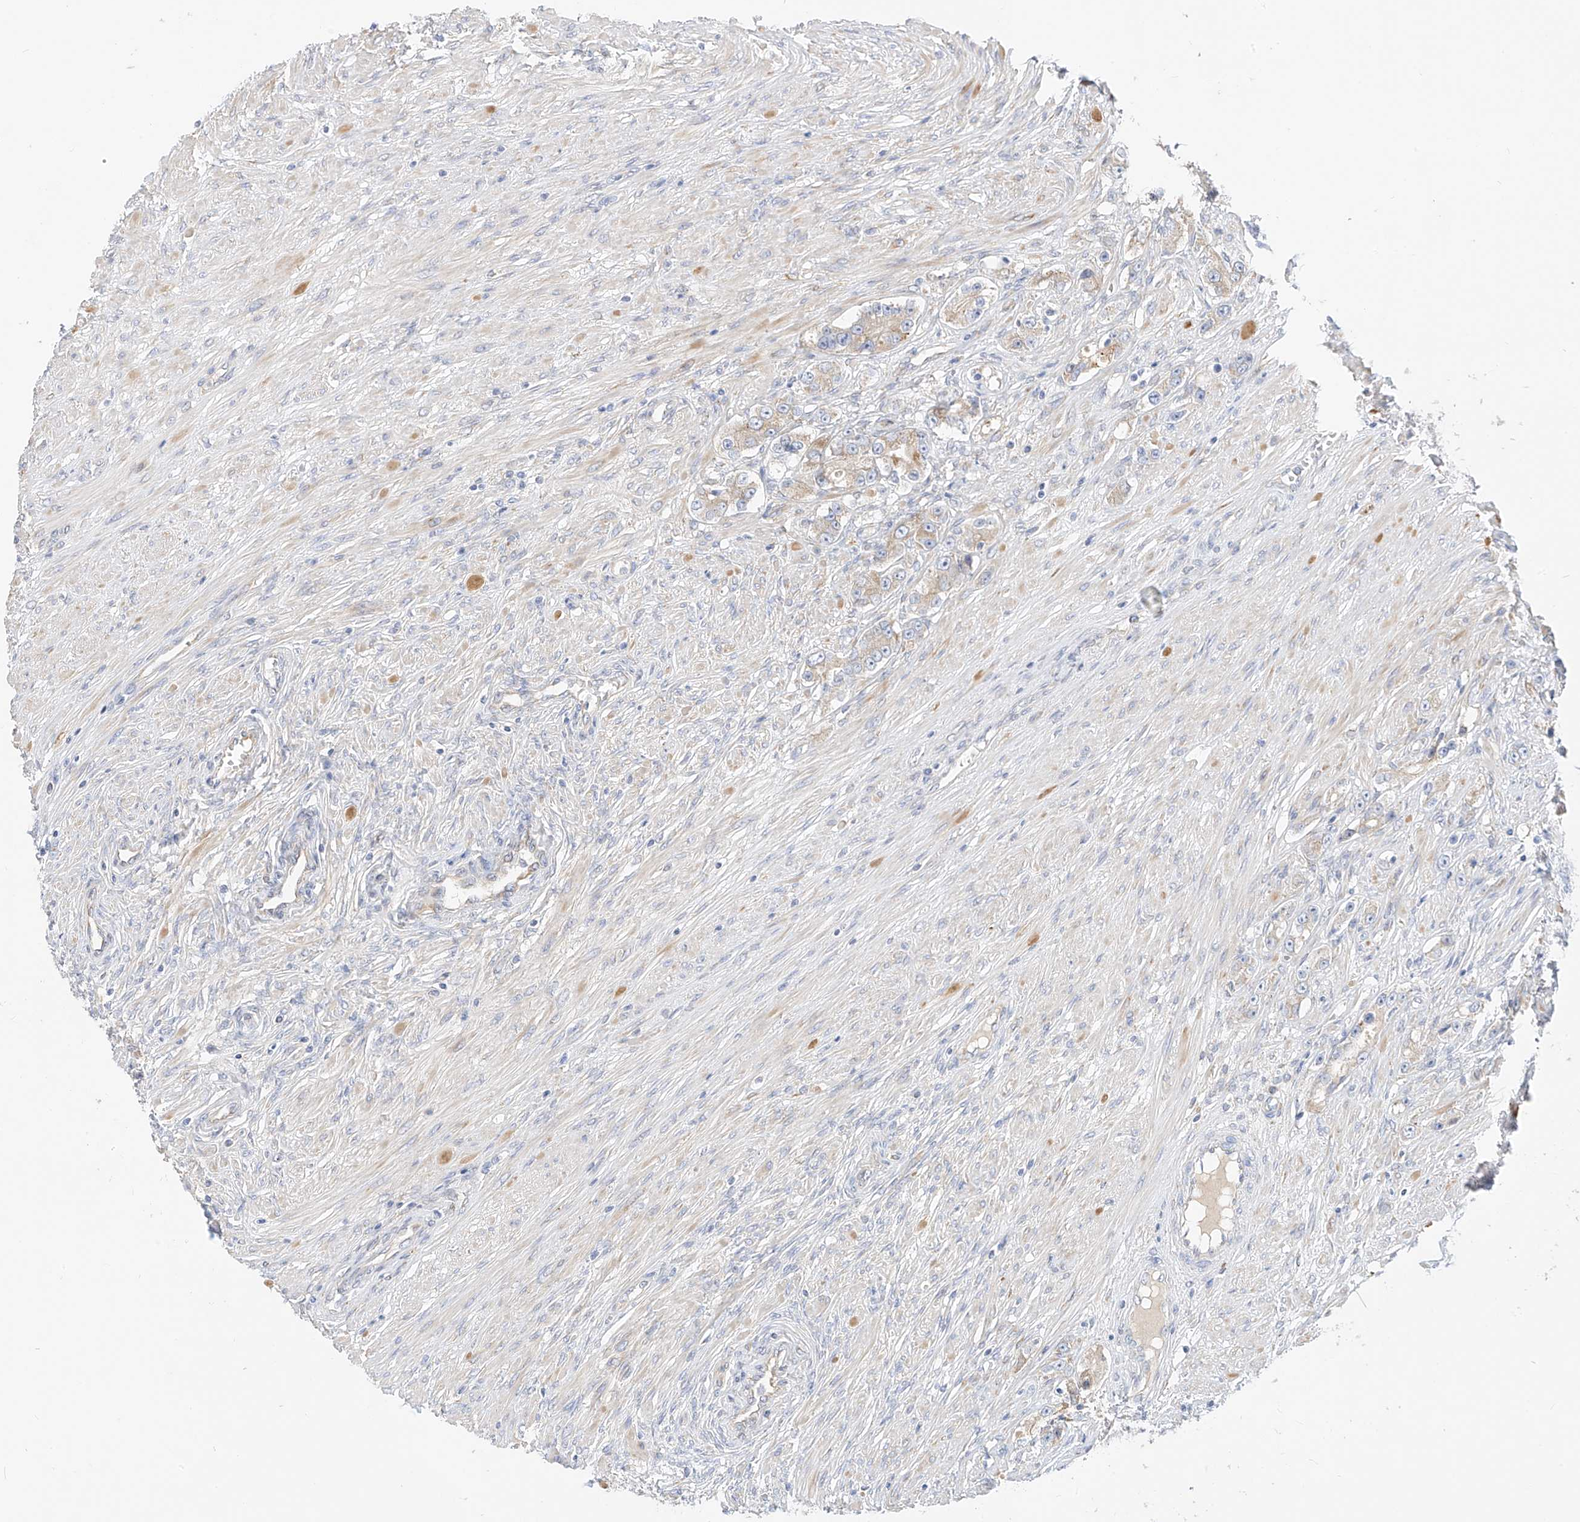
{"staining": {"intensity": "moderate", "quantity": ">75%", "location": "cytoplasmic/membranous"}, "tissue": "prostate cancer", "cell_type": "Tumor cells", "image_type": "cancer", "snomed": [{"axis": "morphology", "description": "Adenocarcinoma, High grade"}, {"axis": "topography", "description": "Prostate"}], "caption": "IHC staining of prostate adenocarcinoma (high-grade), which exhibits medium levels of moderate cytoplasmic/membranous positivity in approximately >75% of tumor cells indicating moderate cytoplasmic/membranous protein positivity. The staining was performed using DAB (brown) for protein detection and nuclei were counterstained in hematoxylin (blue).", "gene": "RASA2", "patient": {"sex": "male", "age": 63}}